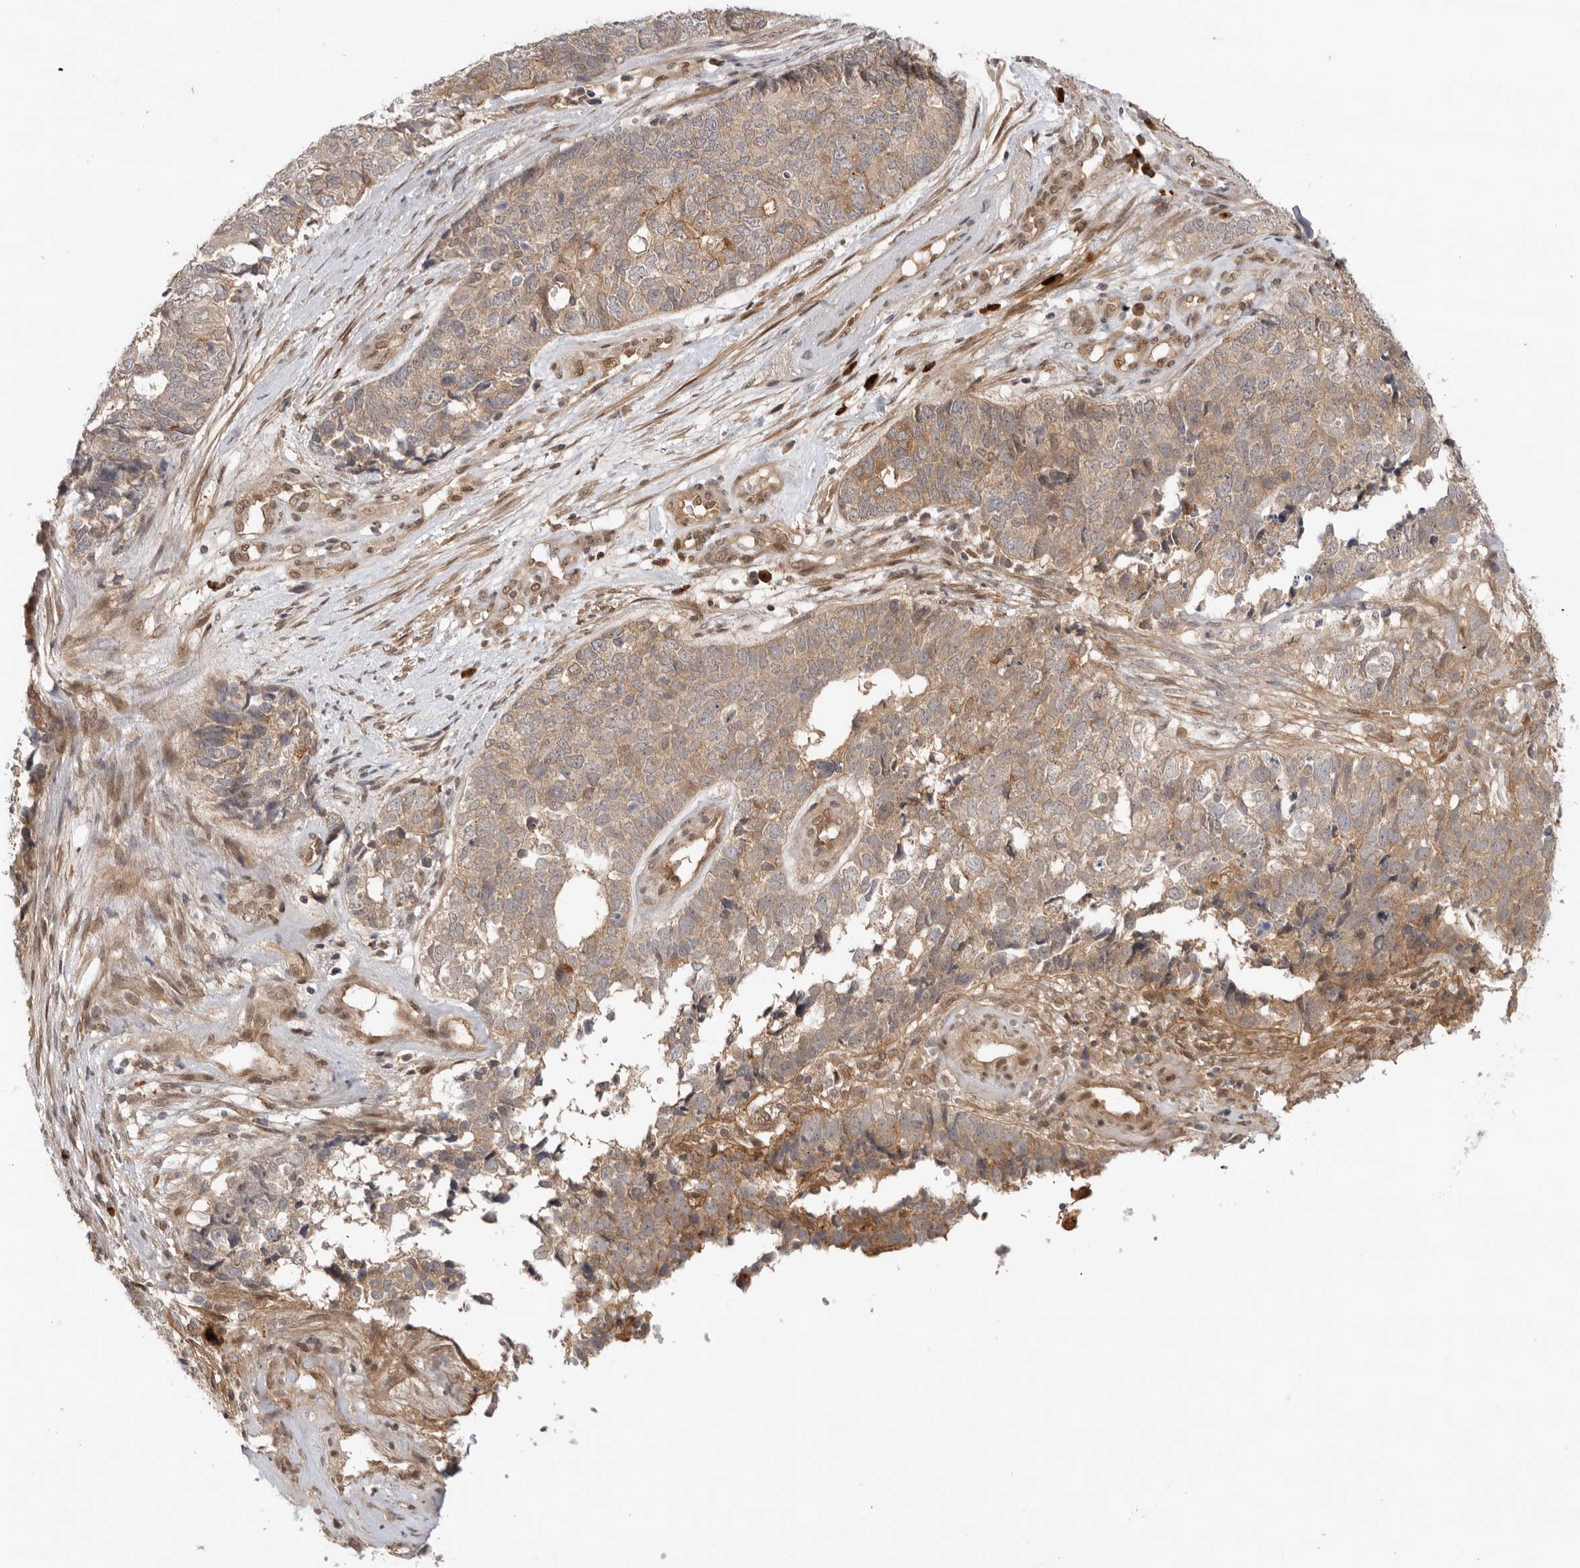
{"staining": {"intensity": "weak", "quantity": "<25%", "location": "cytoplasmic/membranous"}, "tissue": "cervical cancer", "cell_type": "Tumor cells", "image_type": "cancer", "snomed": [{"axis": "morphology", "description": "Squamous cell carcinoma, NOS"}, {"axis": "topography", "description": "Cervix"}], "caption": "A high-resolution image shows immunohistochemistry staining of cervical squamous cell carcinoma, which shows no significant positivity in tumor cells.", "gene": "DCAF8", "patient": {"sex": "female", "age": 63}}